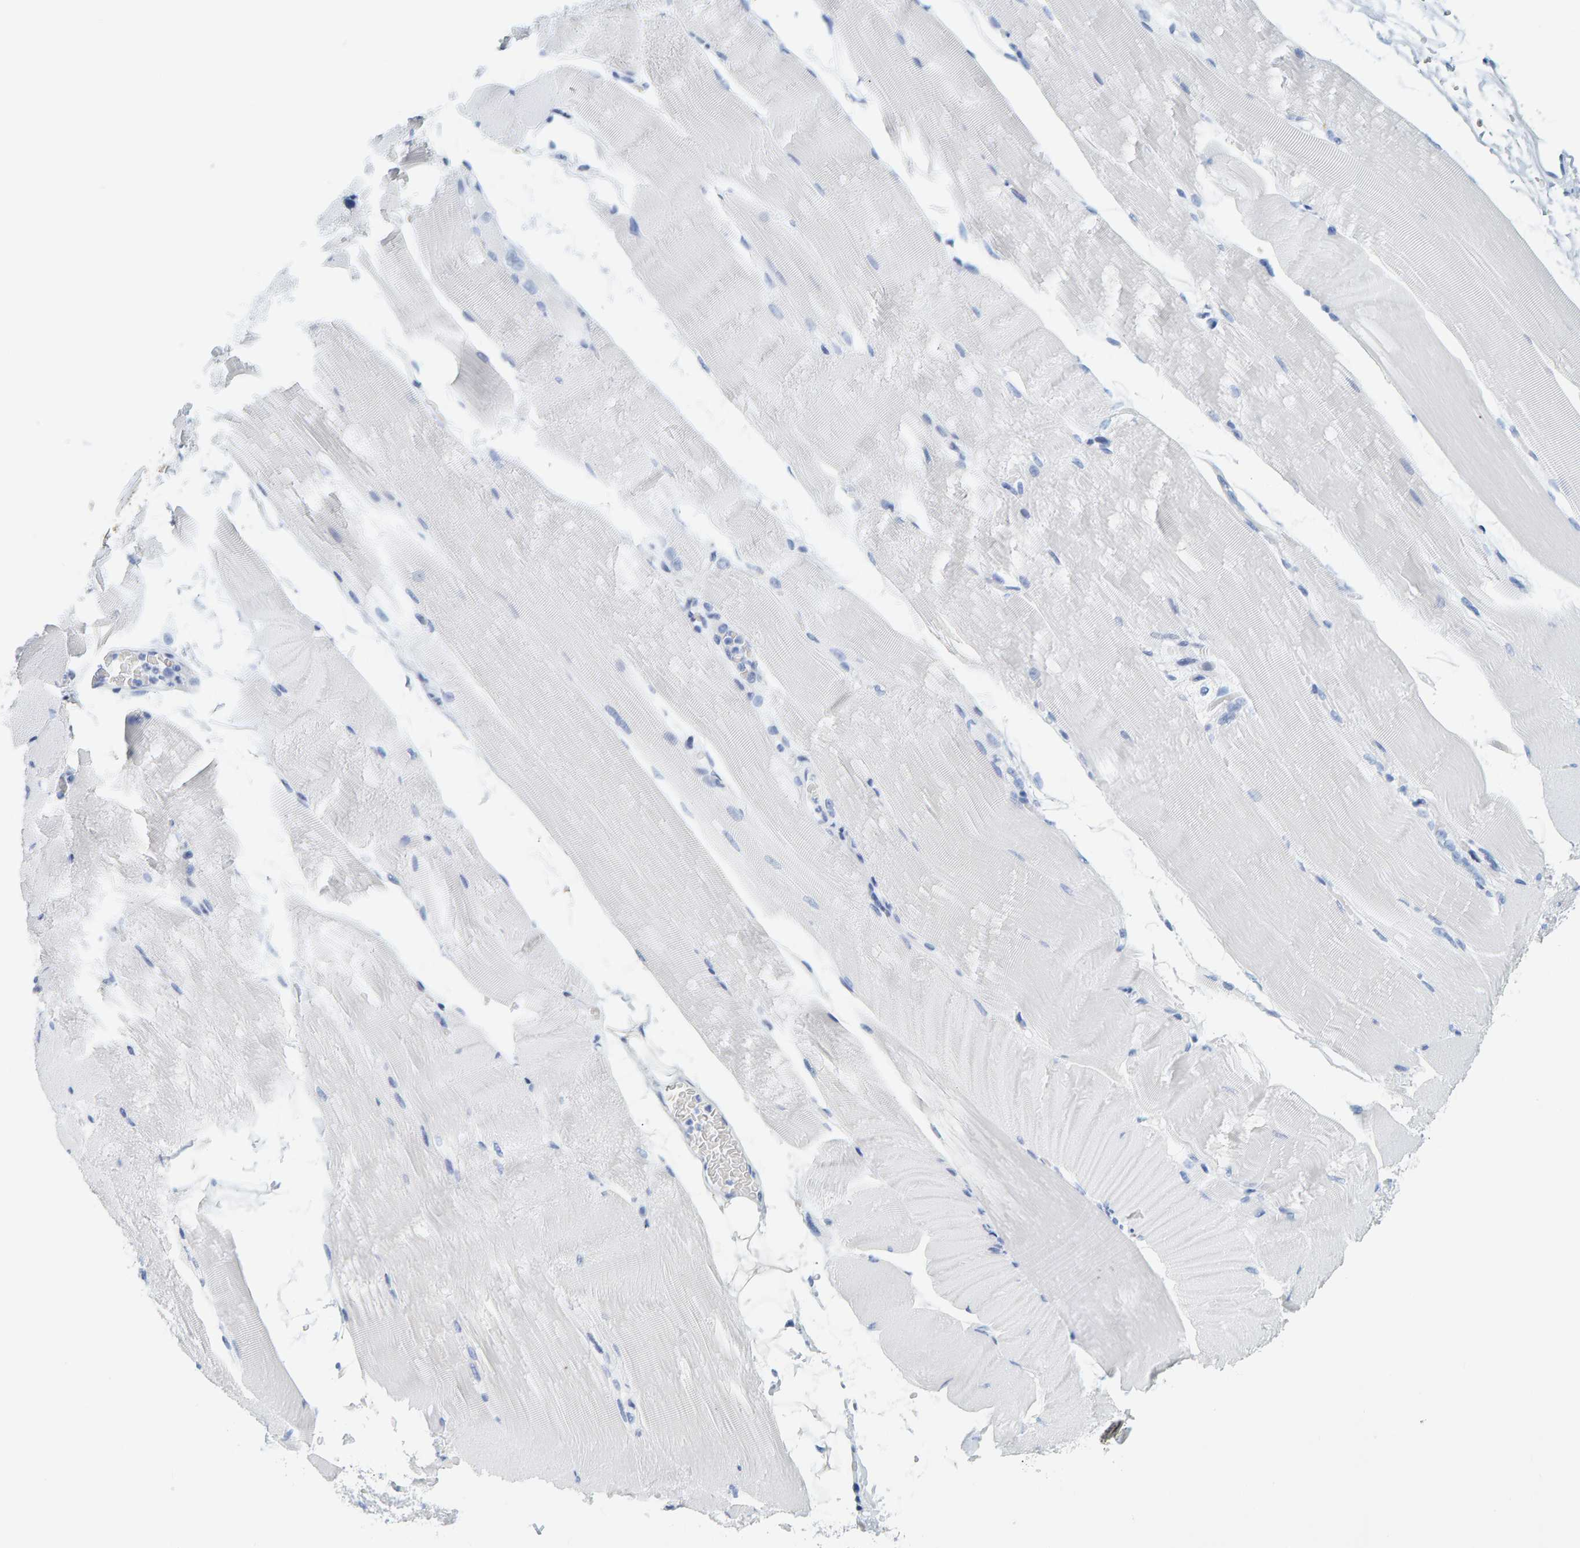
{"staining": {"intensity": "negative", "quantity": "none", "location": "none"}, "tissue": "skeletal muscle", "cell_type": "Myocytes", "image_type": "normal", "snomed": [{"axis": "morphology", "description": "Normal tissue, NOS"}, {"axis": "topography", "description": "Skeletal muscle"}, {"axis": "topography", "description": "Parathyroid gland"}], "caption": "A high-resolution image shows IHC staining of normal skeletal muscle, which displays no significant expression in myocytes. (IHC, brightfield microscopy, high magnification).", "gene": "SFTPC", "patient": {"sex": "female", "age": 37}}